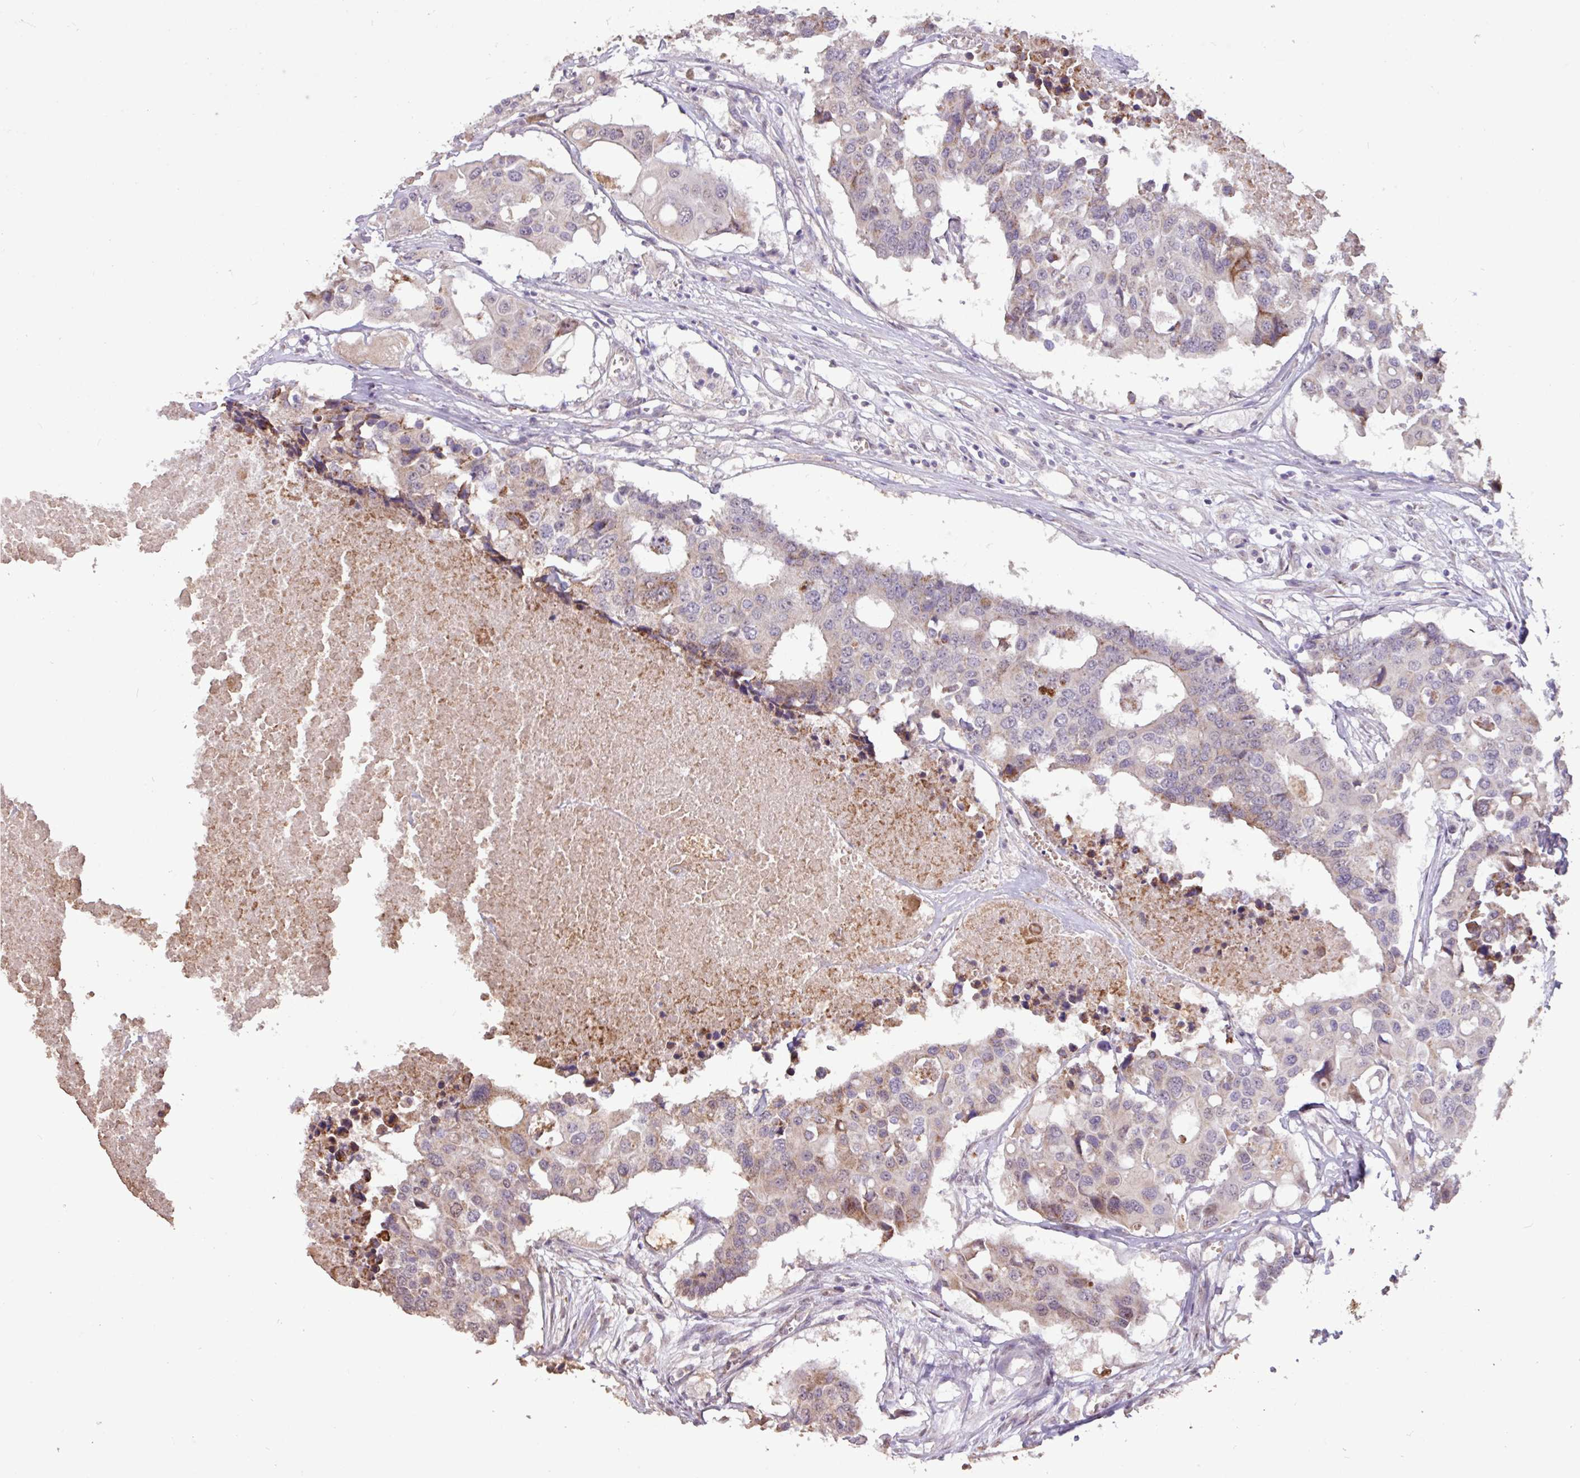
{"staining": {"intensity": "weak", "quantity": "<25%", "location": "cytoplasmic/membranous"}, "tissue": "colorectal cancer", "cell_type": "Tumor cells", "image_type": "cancer", "snomed": [{"axis": "morphology", "description": "Adenocarcinoma, NOS"}, {"axis": "topography", "description": "Colon"}], "caption": "High magnification brightfield microscopy of adenocarcinoma (colorectal) stained with DAB (3,3'-diaminobenzidine) (brown) and counterstained with hematoxylin (blue): tumor cells show no significant positivity.", "gene": "L3MBTL3", "patient": {"sex": "male", "age": 77}}